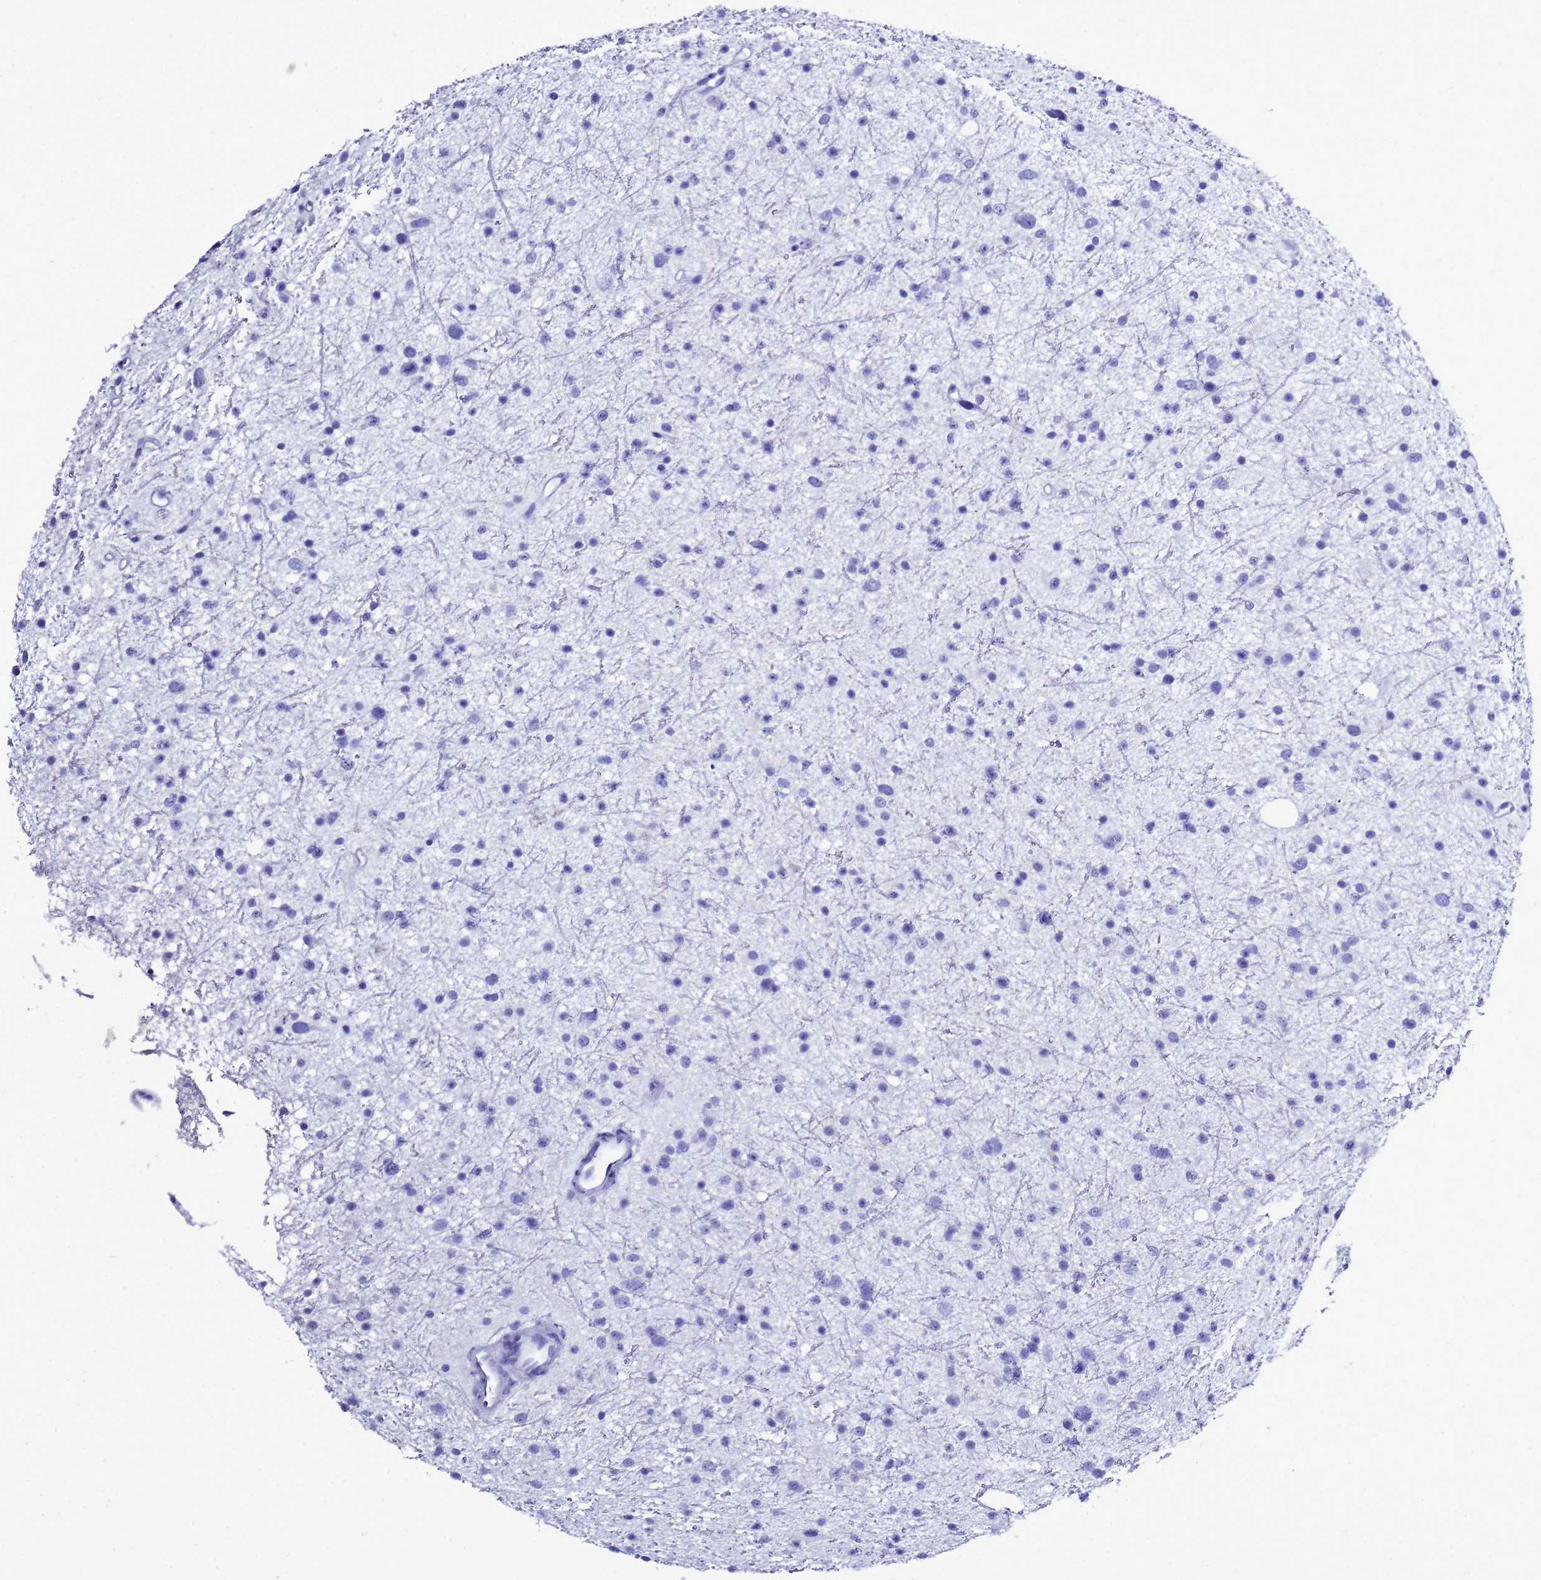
{"staining": {"intensity": "negative", "quantity": "none", "location": "none"}, "tissue": "glioma", "cell_type": "Tumor cells", "image_type": "cancer", "snomed": [{"axis": "morphology", "description": "Glioma, malignant, Low grade"}, {"axis": "topography", "description": "Cerebral cortex"}], "caption": "Immunohistochemistry micrograph of glioma stained for a protein (brown), which reveals no expression in tumor cells.", "gene": "LIPF", "patient": {"sex": "female", "age": 39}}